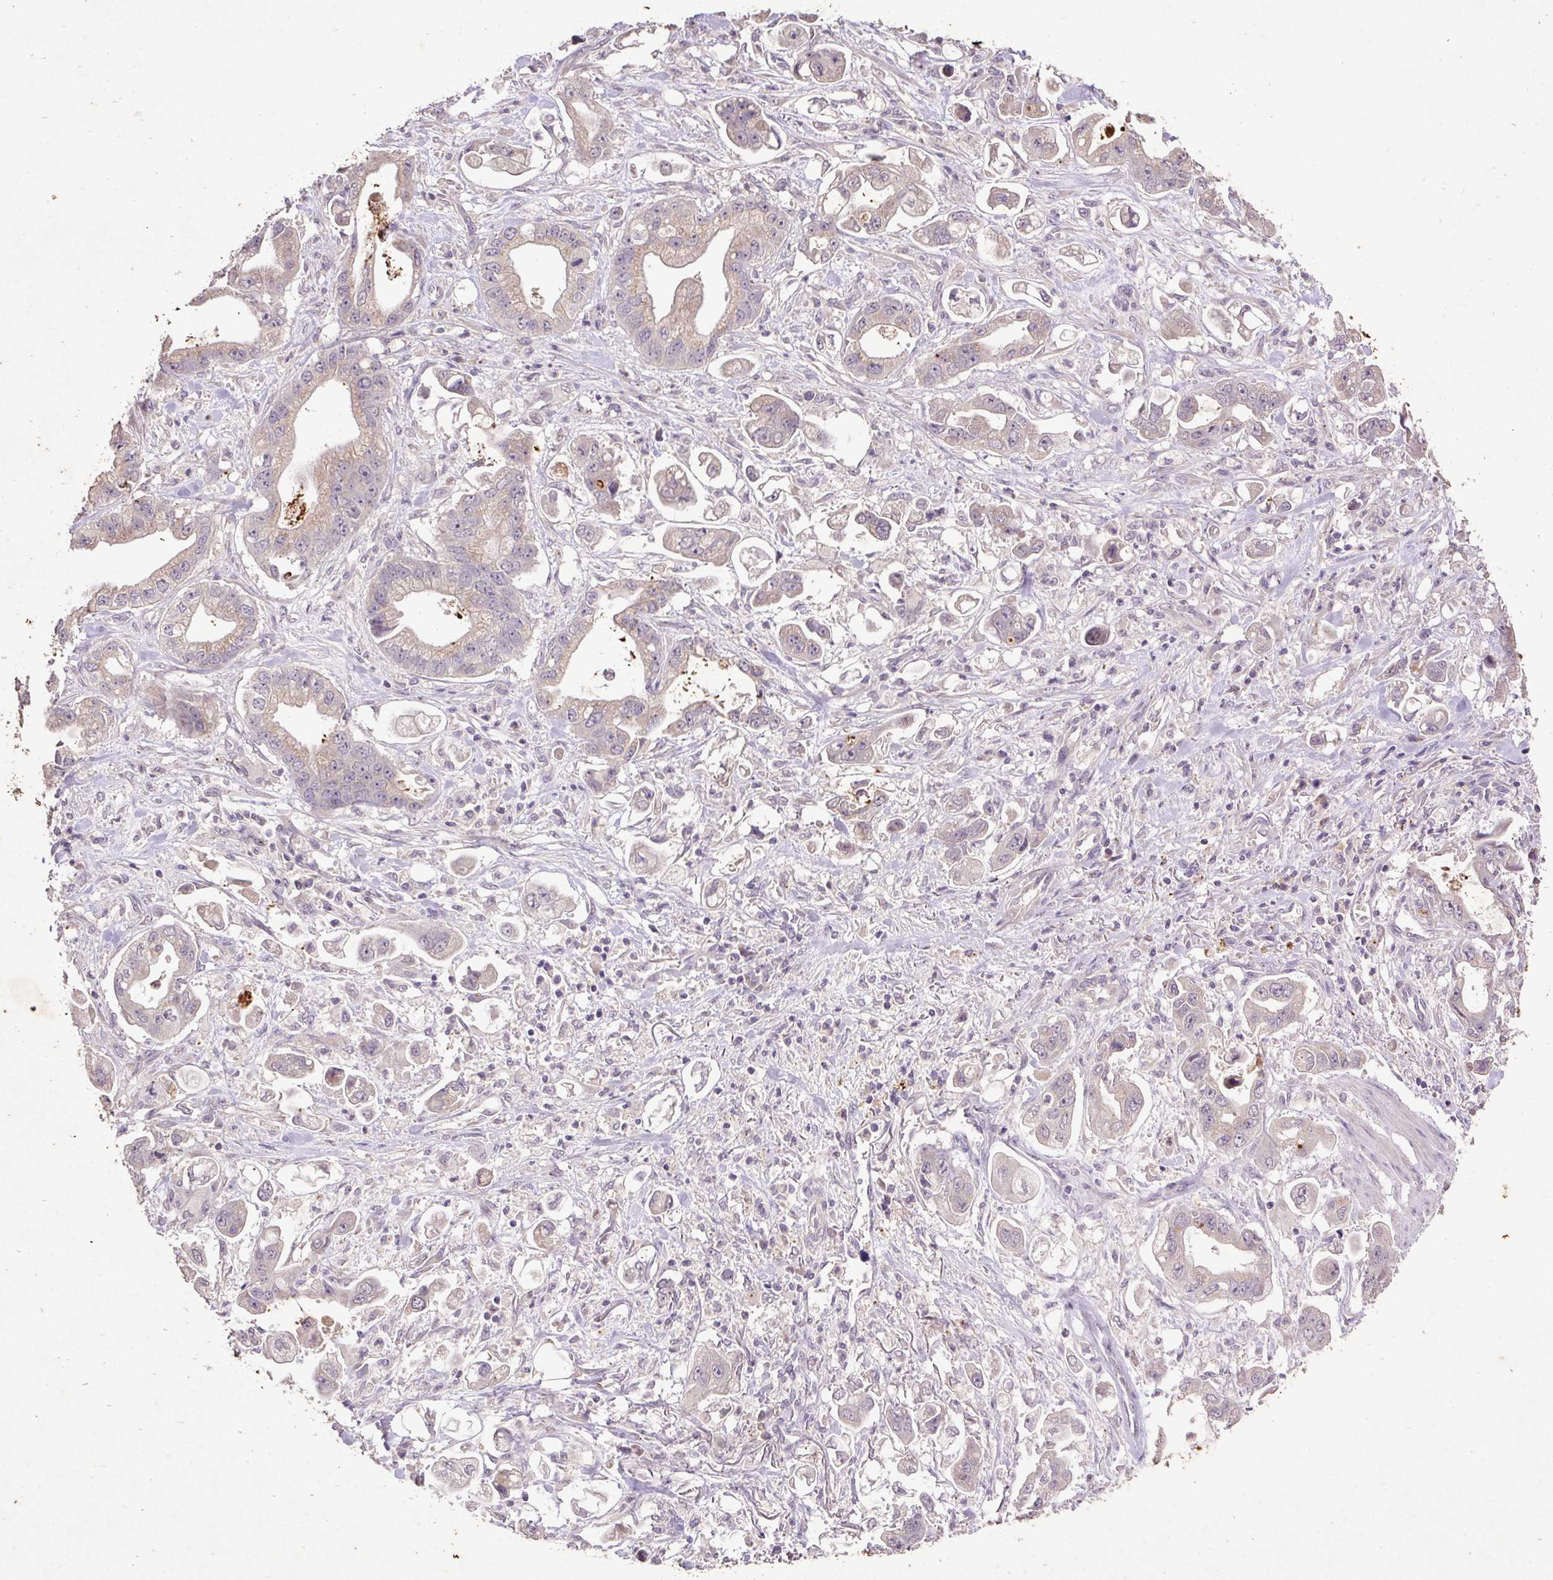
{"staining": {"intensity": "negative", "quantity": "none", "location": "none"}, "tissue": "stomach cancer", "cell_type": "Tumor cells", "image_type": "cancer", "snomed": [{"axis": "morphology", "description": "Adenocarcinoma, NOS"}, {"axis": "topography", "description": "Stomach"}], "caption": "DAB (3,3'-diaminobenzidine) immunohistochemical staining of stomach adenocarcinoma exhibits no significant staining in tumor cells. The staining was performed using DAB (3,3'-diaminobenzidine) to visualize the protein expression in brown, while the nuclei were stained in blue with hematoxylin (Magnification: 20x).", "gene": "LRTM2", "patient": {"sex": "male", "age": 62}}